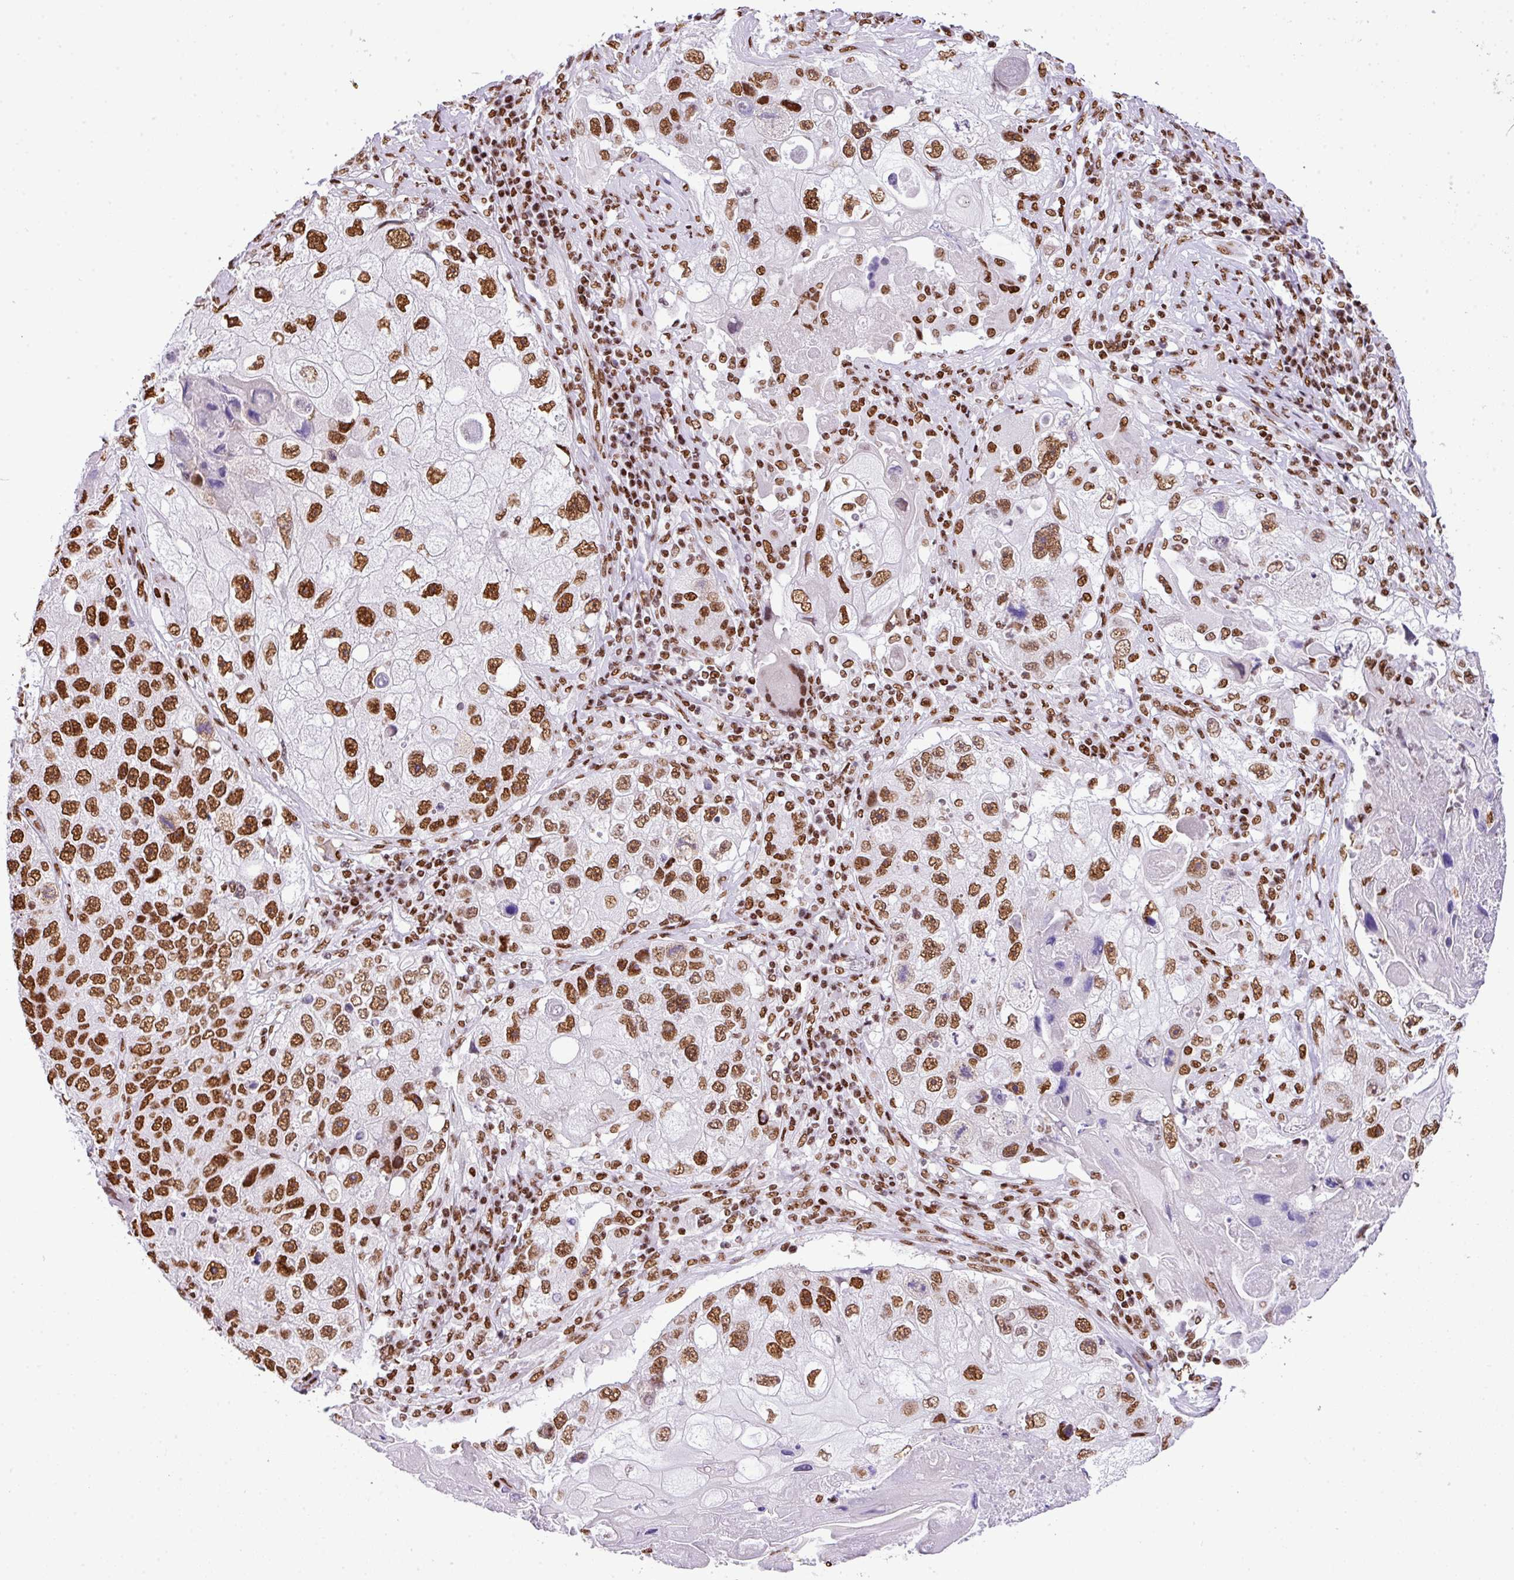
{"staining": {"intensity": "moderate", "quantity": ">75%", "location": "nuclear"}, "tissue": "lung cancer", "cell_type": "Tumor cells", "image_type": "cancer", "snomed": [{"axis": "morphology", "description": "Squamous cell carcinoma, NOS"}, {"axis": "topography", "description": "Lung"}], "caption": "A photomicrograph of squamous cell carcinoma (lung) stained for a protein exhibits moderate nuclear brown staining in tumor cells. (IHC, brightfield microscopy, high magnification).", "gene": "RARG", "patient": {"sex": "male", "age": 61}}